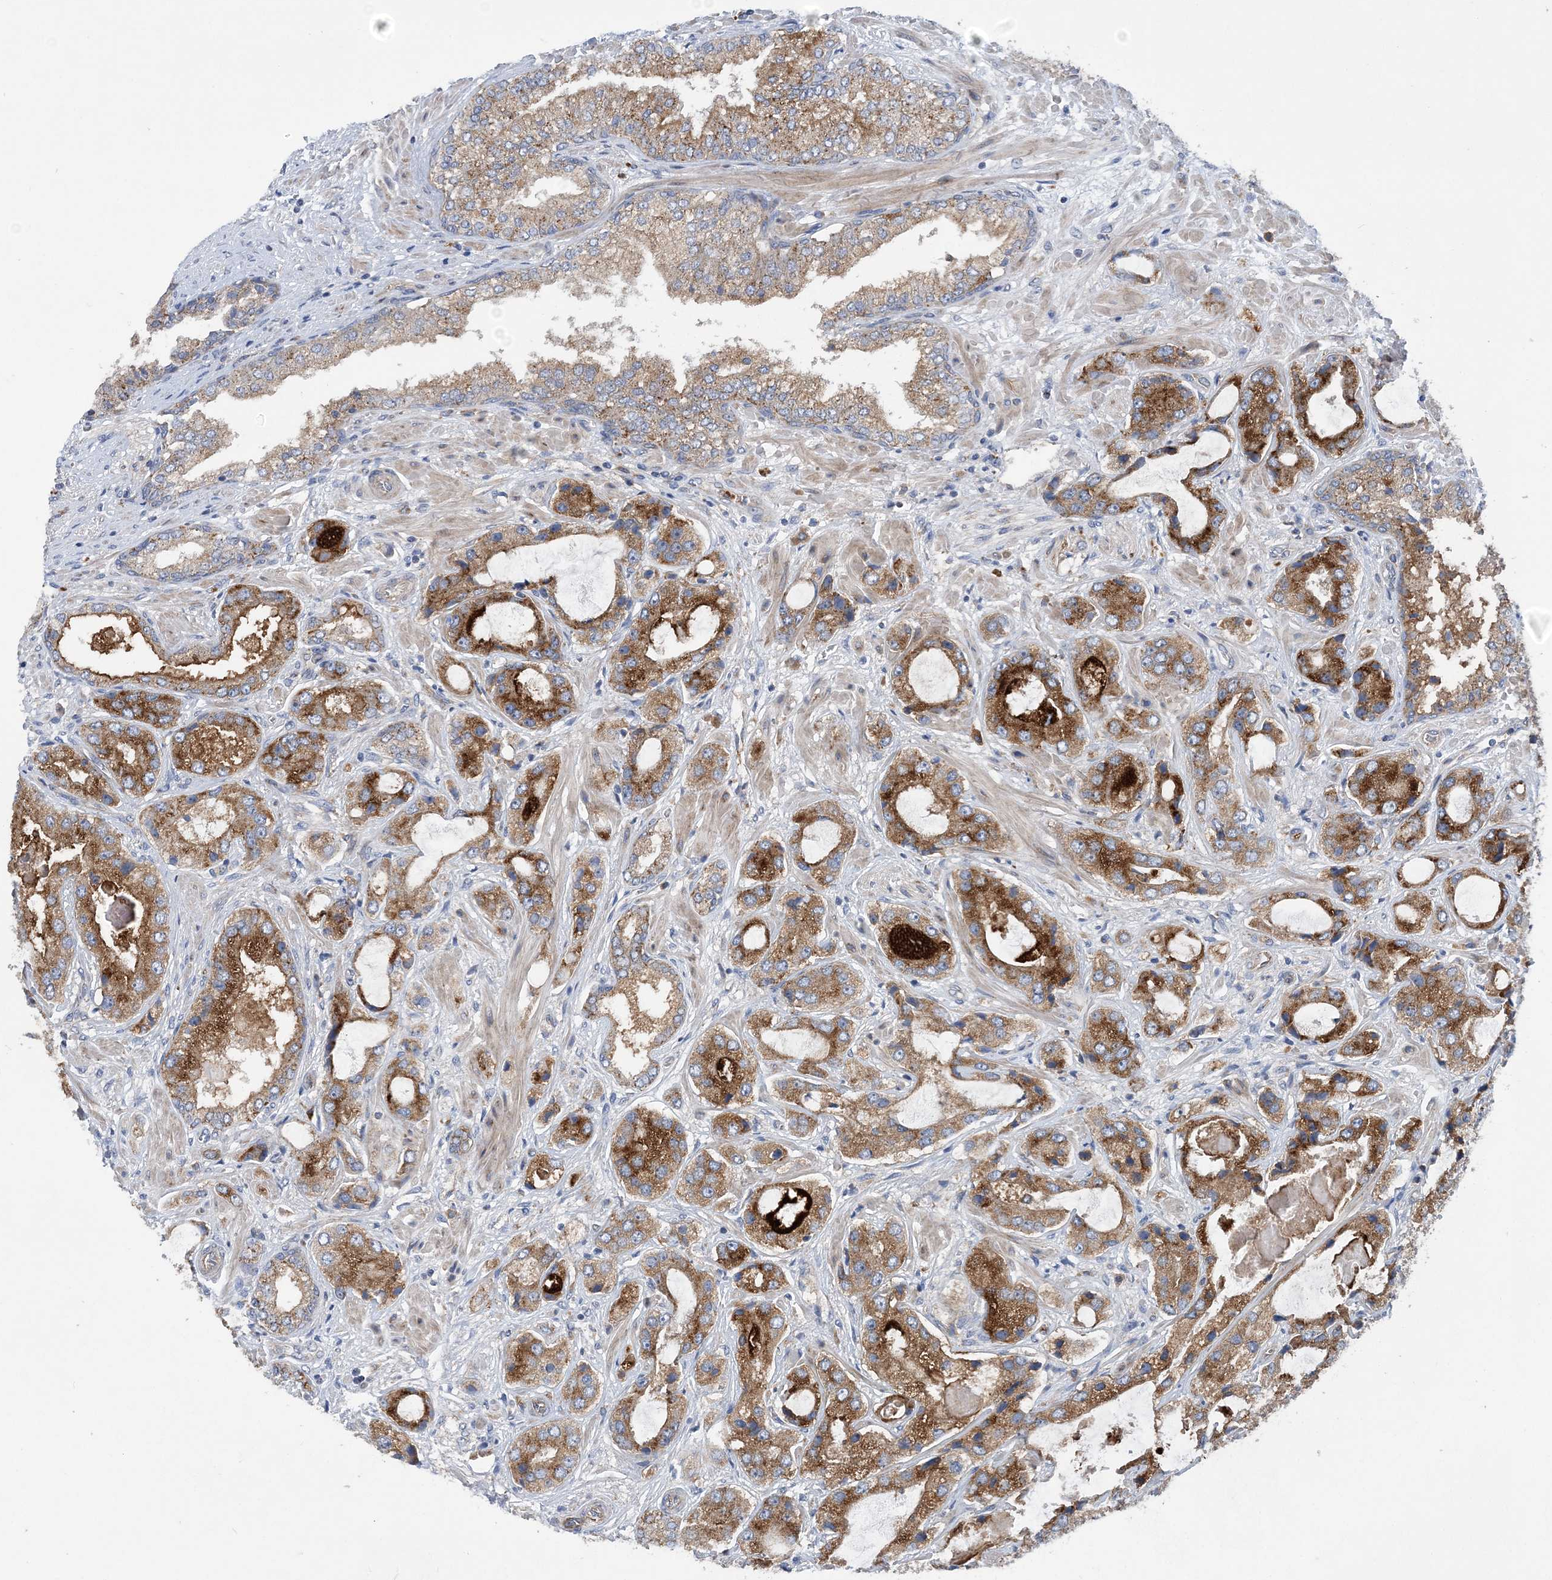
{"staining": {"intensity": "moderate", "quantity": ">75%", "location": "cytoplasmic/membranous"}, "tissue": "prostate cancer", "cell_type": "Tumor cells", "image_type": "cancer", "snomed": [{"axis": "morphology", "description": "Normal tissue, NOS"}, {"axis": "morphology", "description": "Adenocarcinoma, High grade"}, {"axis": "topography", "description": "Prostate"}, {"axis": "topography", "description": "Peripheral nerve tissue"}], "caption": "Immunohistochemistry of human high-grade adenocarcinoma (prostate) displays medium levels of moderate cytoplasmic/membranous expression in approximately >75% of tumor cells. (DAB (3,3'-diaminobenzidine) = brown stain, brightfield microscopy at high magnification).", "gene": "PTTG1IP", "patient": {"sex": "male", "age": 59}}